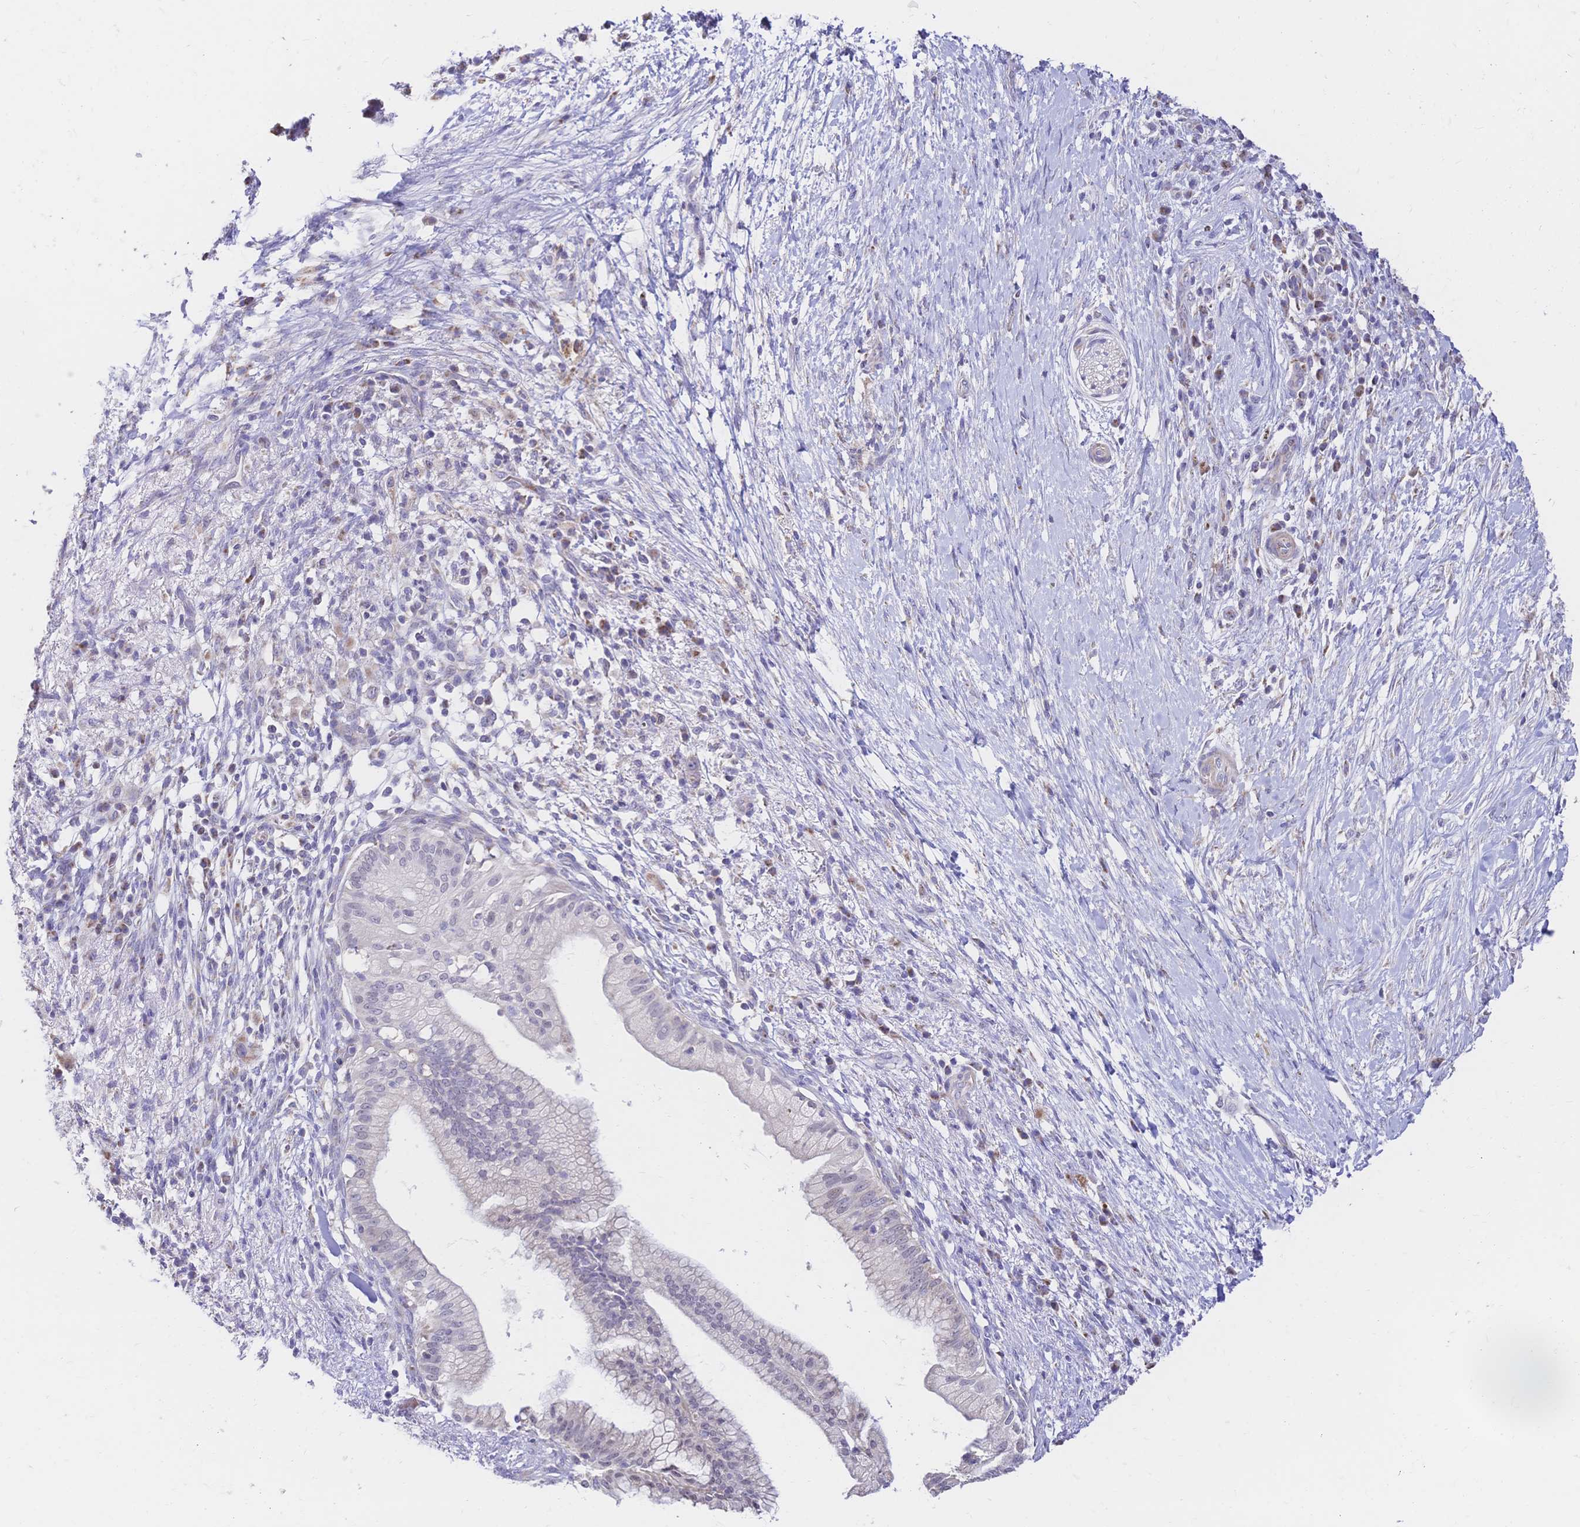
{"staining": {"intensity": "weak", "quantity": "<25%", "location": "cytoplasmic/membranous"}, "tissue": "pancreatic cancer", "cell_type": "Tumor cells", "image_type": "cancer", "snomed": [{"axis": "morphology", "description": "Adenocarcinoma, NOS"}, {"axis": "topography", "description": "Pancreas"}], "caption": "IHC histopathology image of human pancreatic cancer stained for a protein (brown), which reveals no expression in tumor cells. (DAB (3,3'-diaminobenzidine) IHC with hematoxylin counter stain).", "gene": "CLEC18B", "patient": {"sex": "female", "age": 72}}